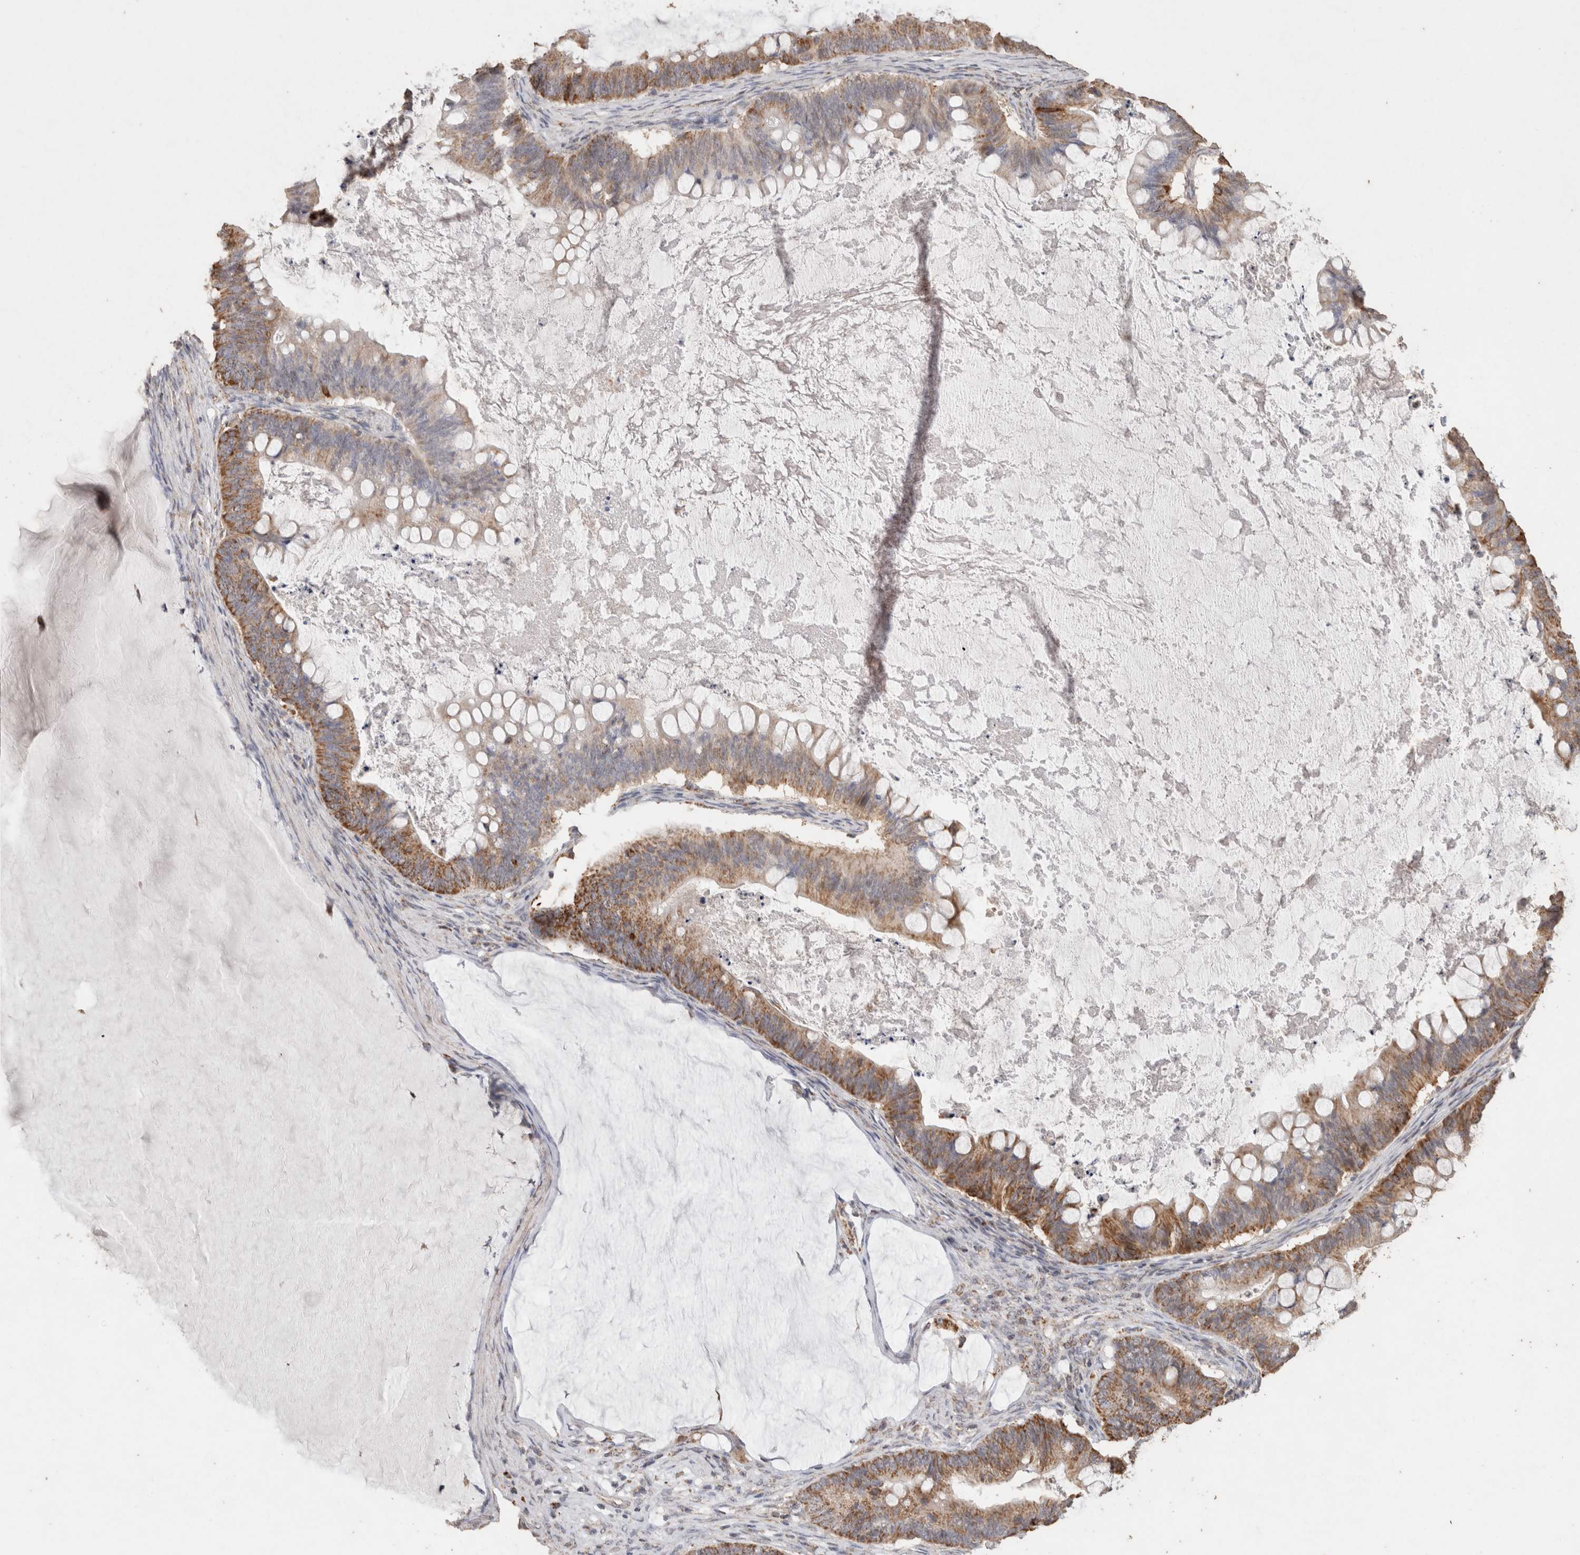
{"staining": {"intensity": "moderate", "quantity": ">75%", "location": "cytoplasmic/membranous"}, "tissue": "ovarian cancer", "cell_type": "Tumor cells", "image_type": "cancer", "snomed": [{"axis": "morphology", "description": "Cystadenocarcinoma, mucinous, NOS"}, {"axis": "topography", "description": "Ovary"}], "caption": "Human mucinous cystadenocarcinoma (ovarian) stained for a protein (brown) reveals moderate cytoplasmic/membranous positive positivity in about >75% of tumor cells.", "gene": "ACADM", "patient": {"sex": "female", "age": 61}}